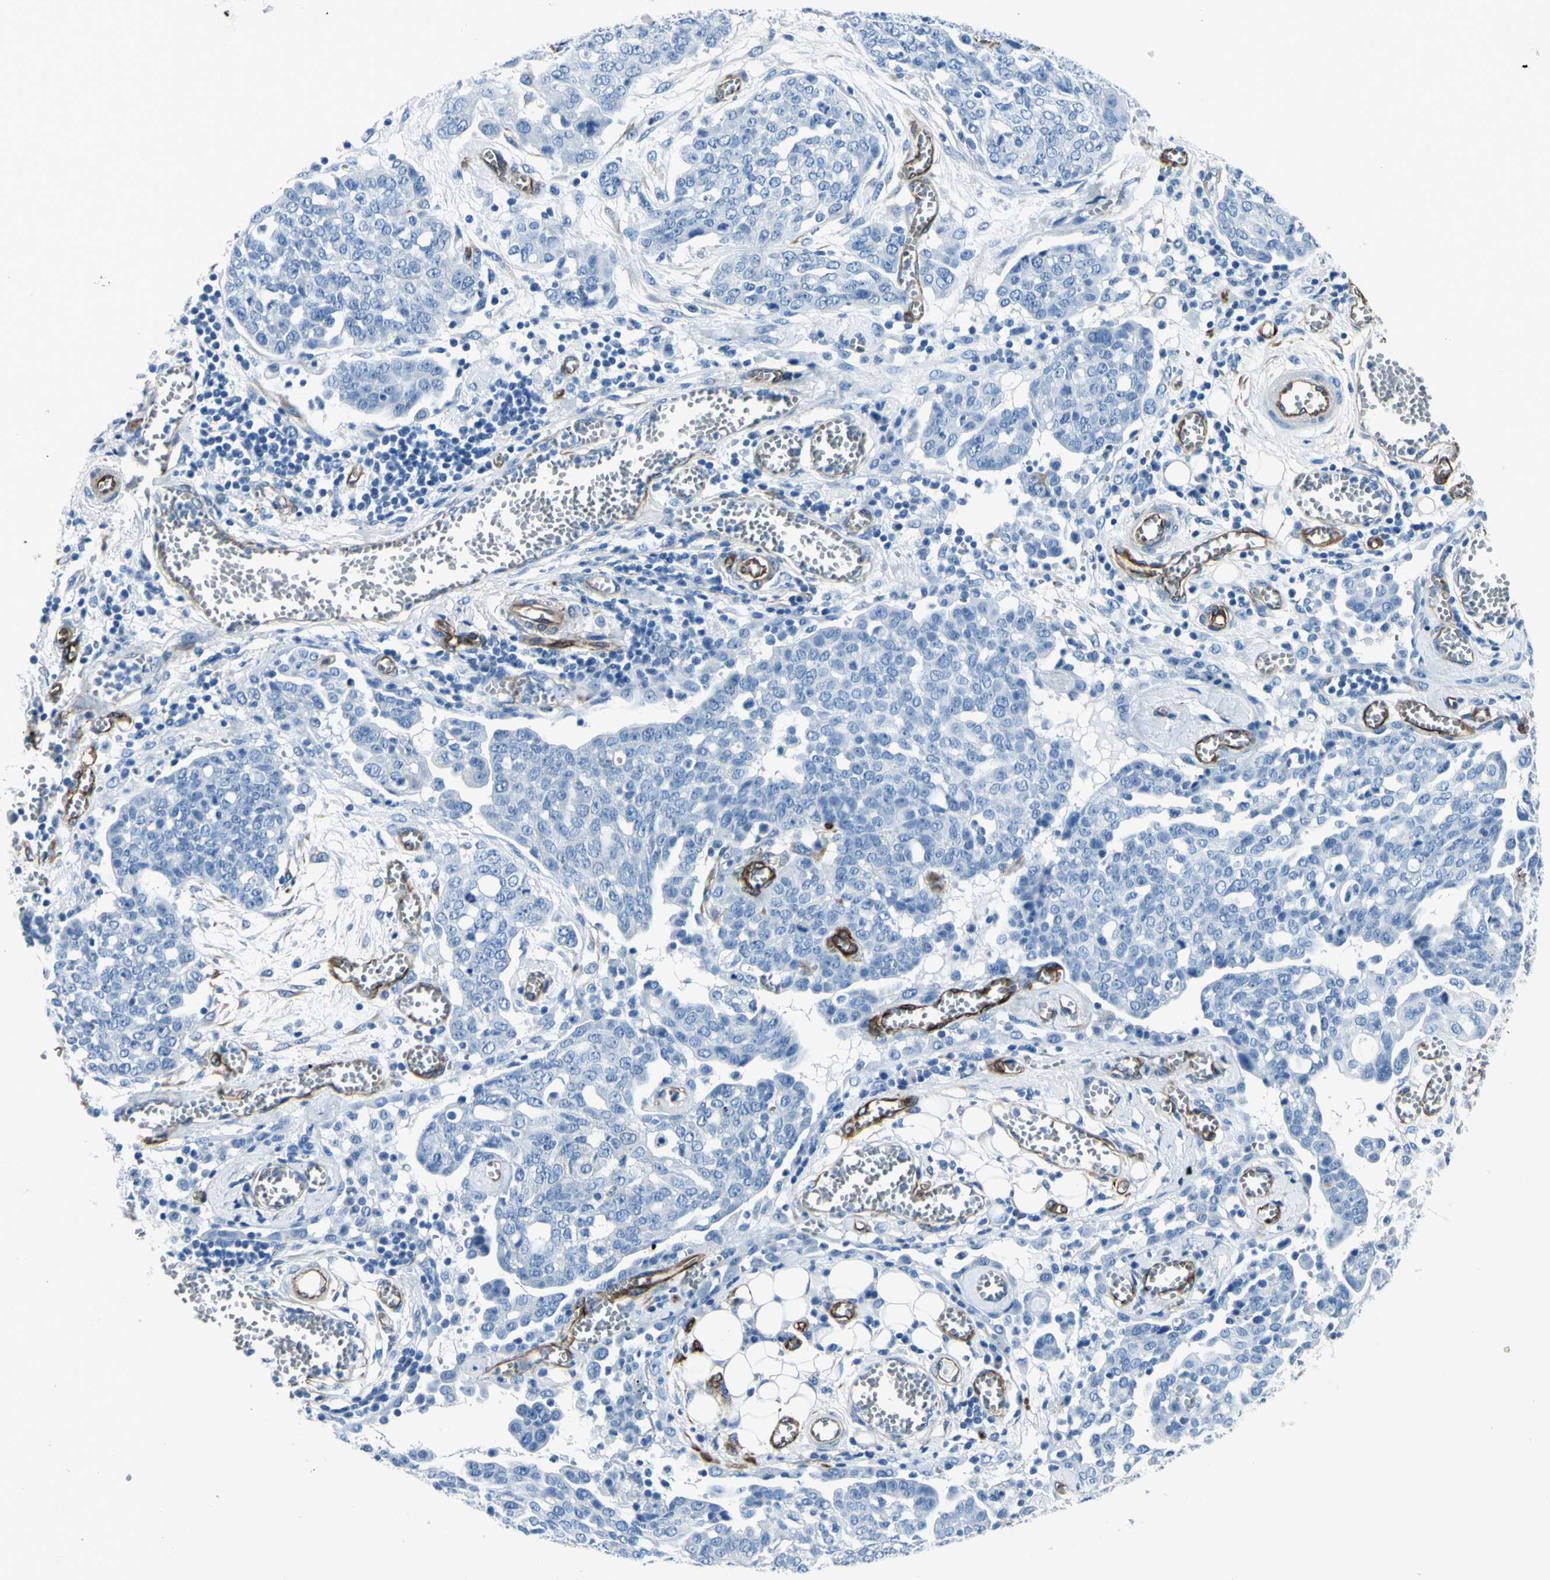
{"staining": {"intensity": "negative", "quantity": "none", "location": "none"}, "tissue": "ovarian cancer", "cell_type": "Tumor cells", "image_type": "cancer", "snomed": [{"axis": "morphology", "description": "Cystadenocarcinoma, serous, NOS"}, {"axis": "topography", "description": "Soft tissue"}, {"axis": "topography", "description": "Ovary"}], "caption": "This micrograph is of serous cystadenocarcinoma (ovarian) stained with immunohistochemistry to label a protein in brown with the nuclei are counter-stained blue. There is no positivity in tumor cells. (Immunohistochemistry, brightfield microscopy, high magnification).", "gene": "PTH2R", "patient": {"sex": "female", "age": 57}}